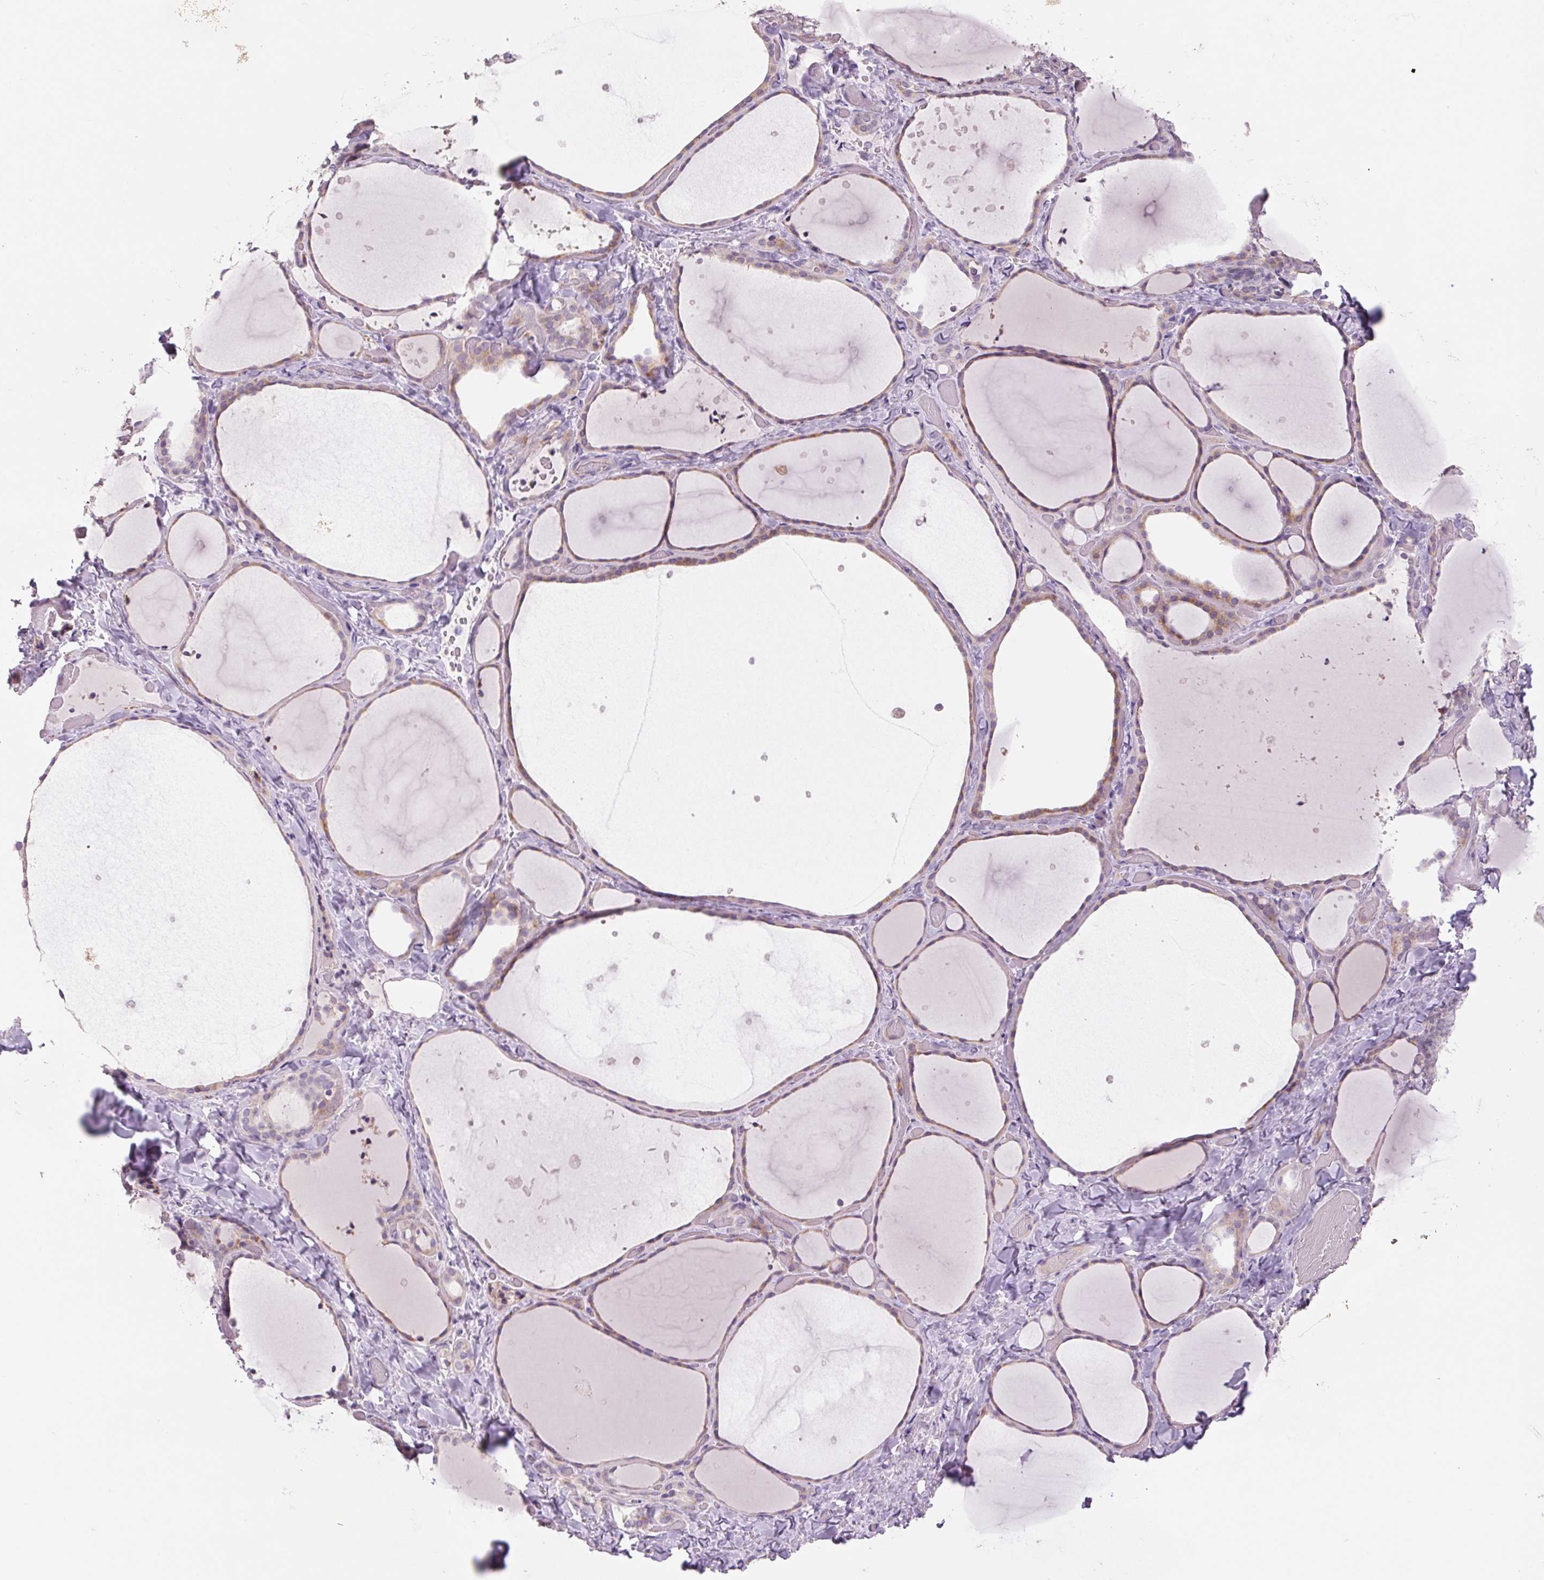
{"staining": {"intensity": "moderate", "quantity": ">75%", "location": "cytoplasmic/membranous"}, "tissue": "thyroid gland", "cell_type": "Glandular cells", "image_type": "normal", "snomed": [{"axis": "morphology", "description": "Normal tissue, NOS"}, {"axis": "topography", "description": "Thyroid gland"}], "caption": "Immunohistochemical staining of normal thyroid gland demonstrates medium levels of moderate cytoplasmic/membranous expression in about >75% of glandular cells.", "gene": "TMEM100", "patient": {"sex": "female", "age": 36}}